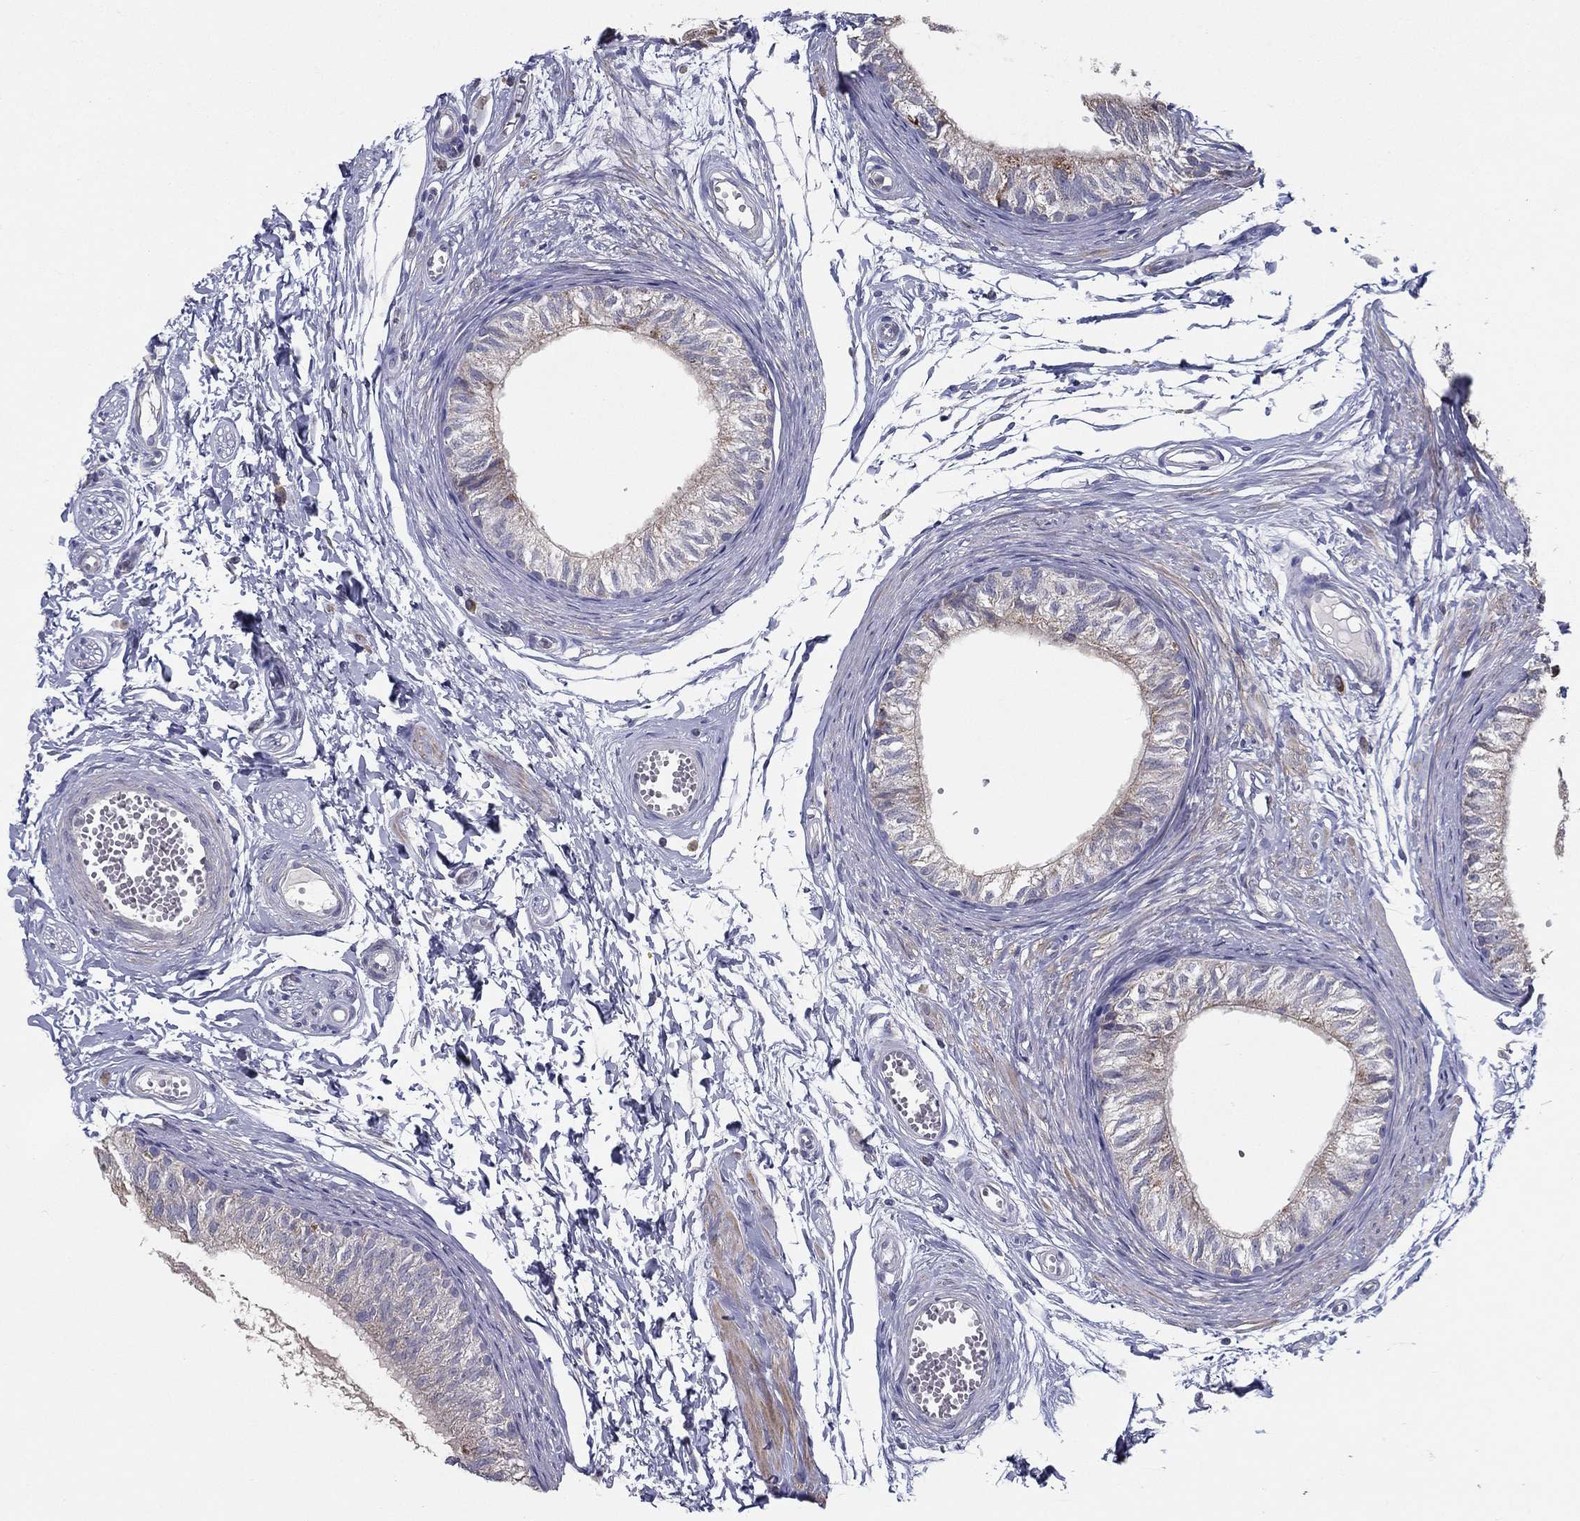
{"staining": {"intensity": "negative", "quantity": "none", "location": "none"}, "tissue": "epididymis", "cell_type": "Glandular cells", "image_type": "normal", "snomed": [{"axis": "morphology", "description": "Normal tissue, NOS"}, {"axis": "topography", "description": "Epididymis"}], "caption": "High power microscopy image of an immunohistochemistry image of unremarkable epididymis, revealing no significant positivity in glandular cells.", "gene": "PCSK1", "patient": {"sex": "male", "age": 22}}